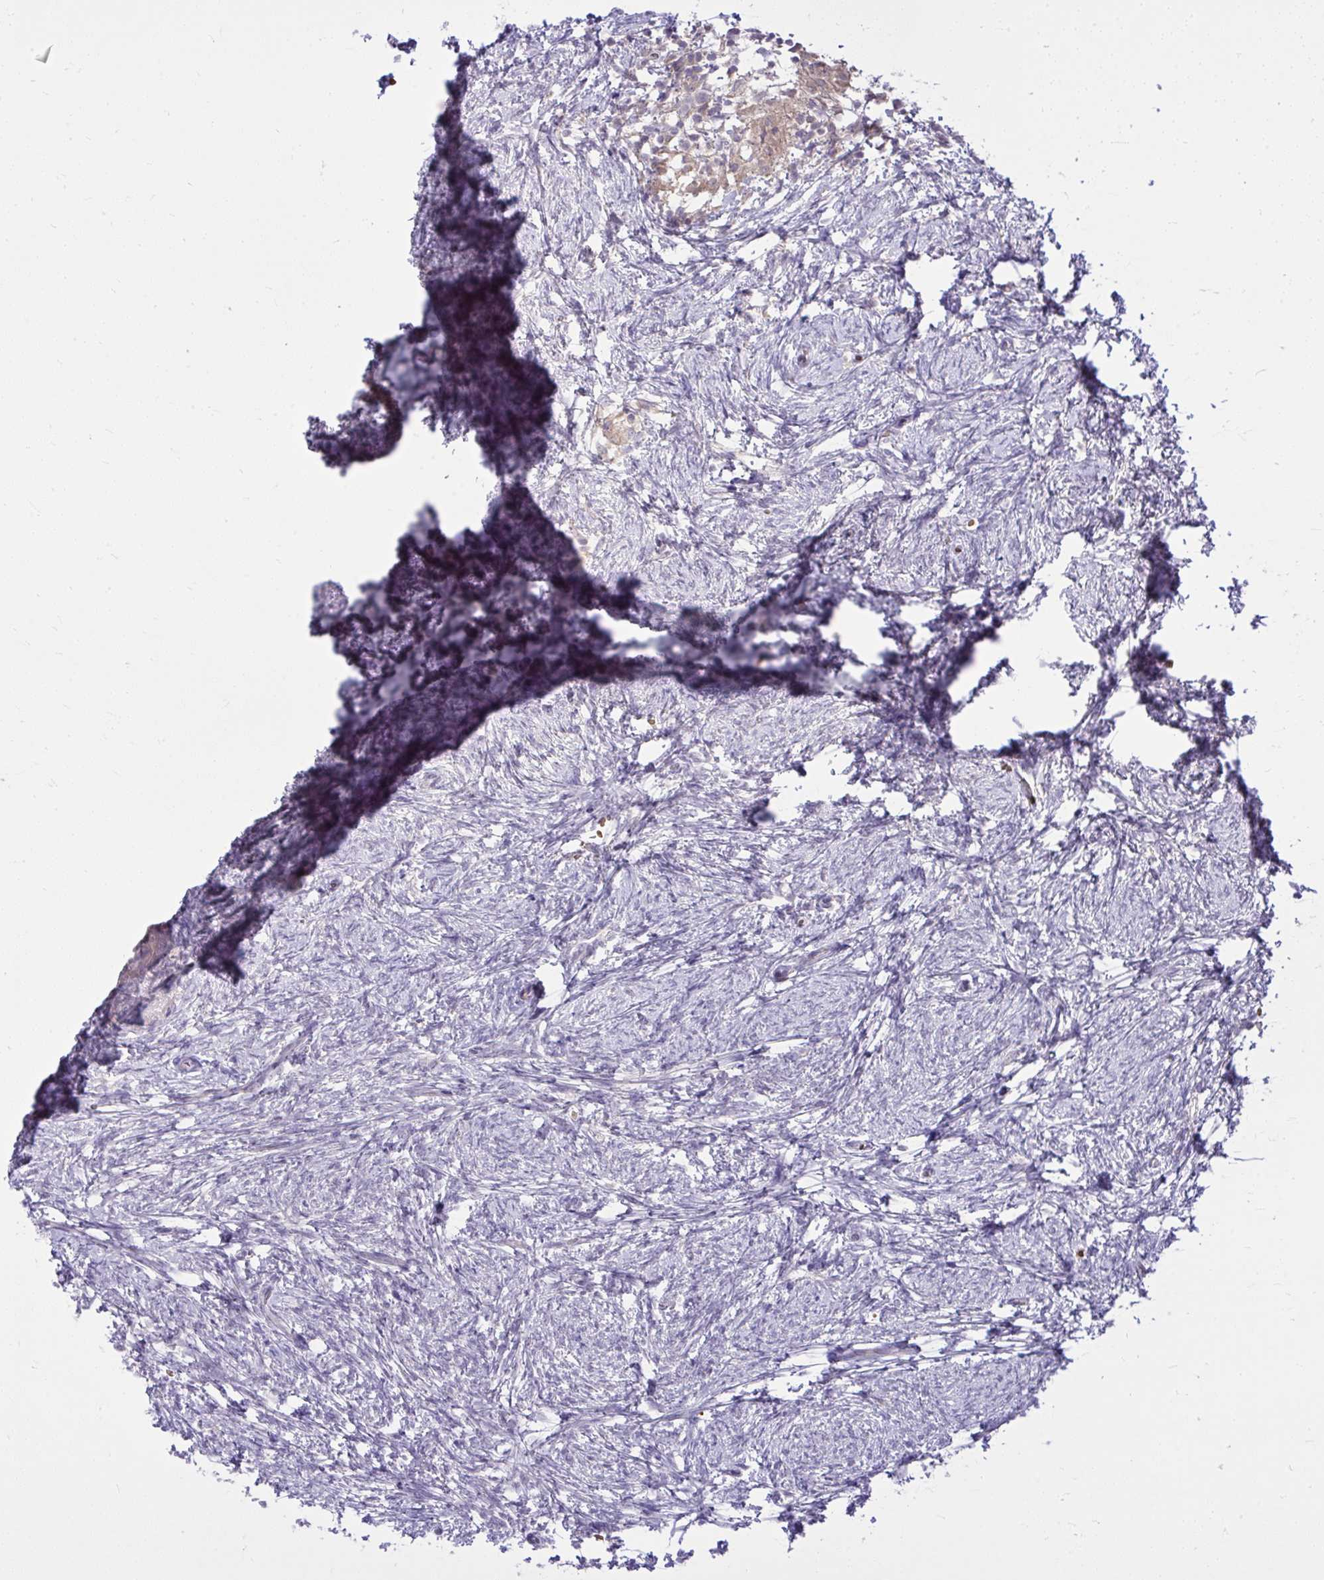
{"staining": {"intensity": "weak", "quantity": "25%-75%", "location": "cytoplasmic/membranous"}, "tissue": "ovary", "cell_type": "Follicle cells", "image_type": "normal", "snomed": [{"axis": "morphology", "description": "Normal tissue, NOS"}, {"axis": "topography", "description": "Ovary"}], "caption": "Ovary stained for a protein (brown) shows weak cytoplasmic/membranous positive expression in about 25%-75% of follicle cells.", "gene": "DPY19L1", "patient": {"sex": "female", "age": 41}}